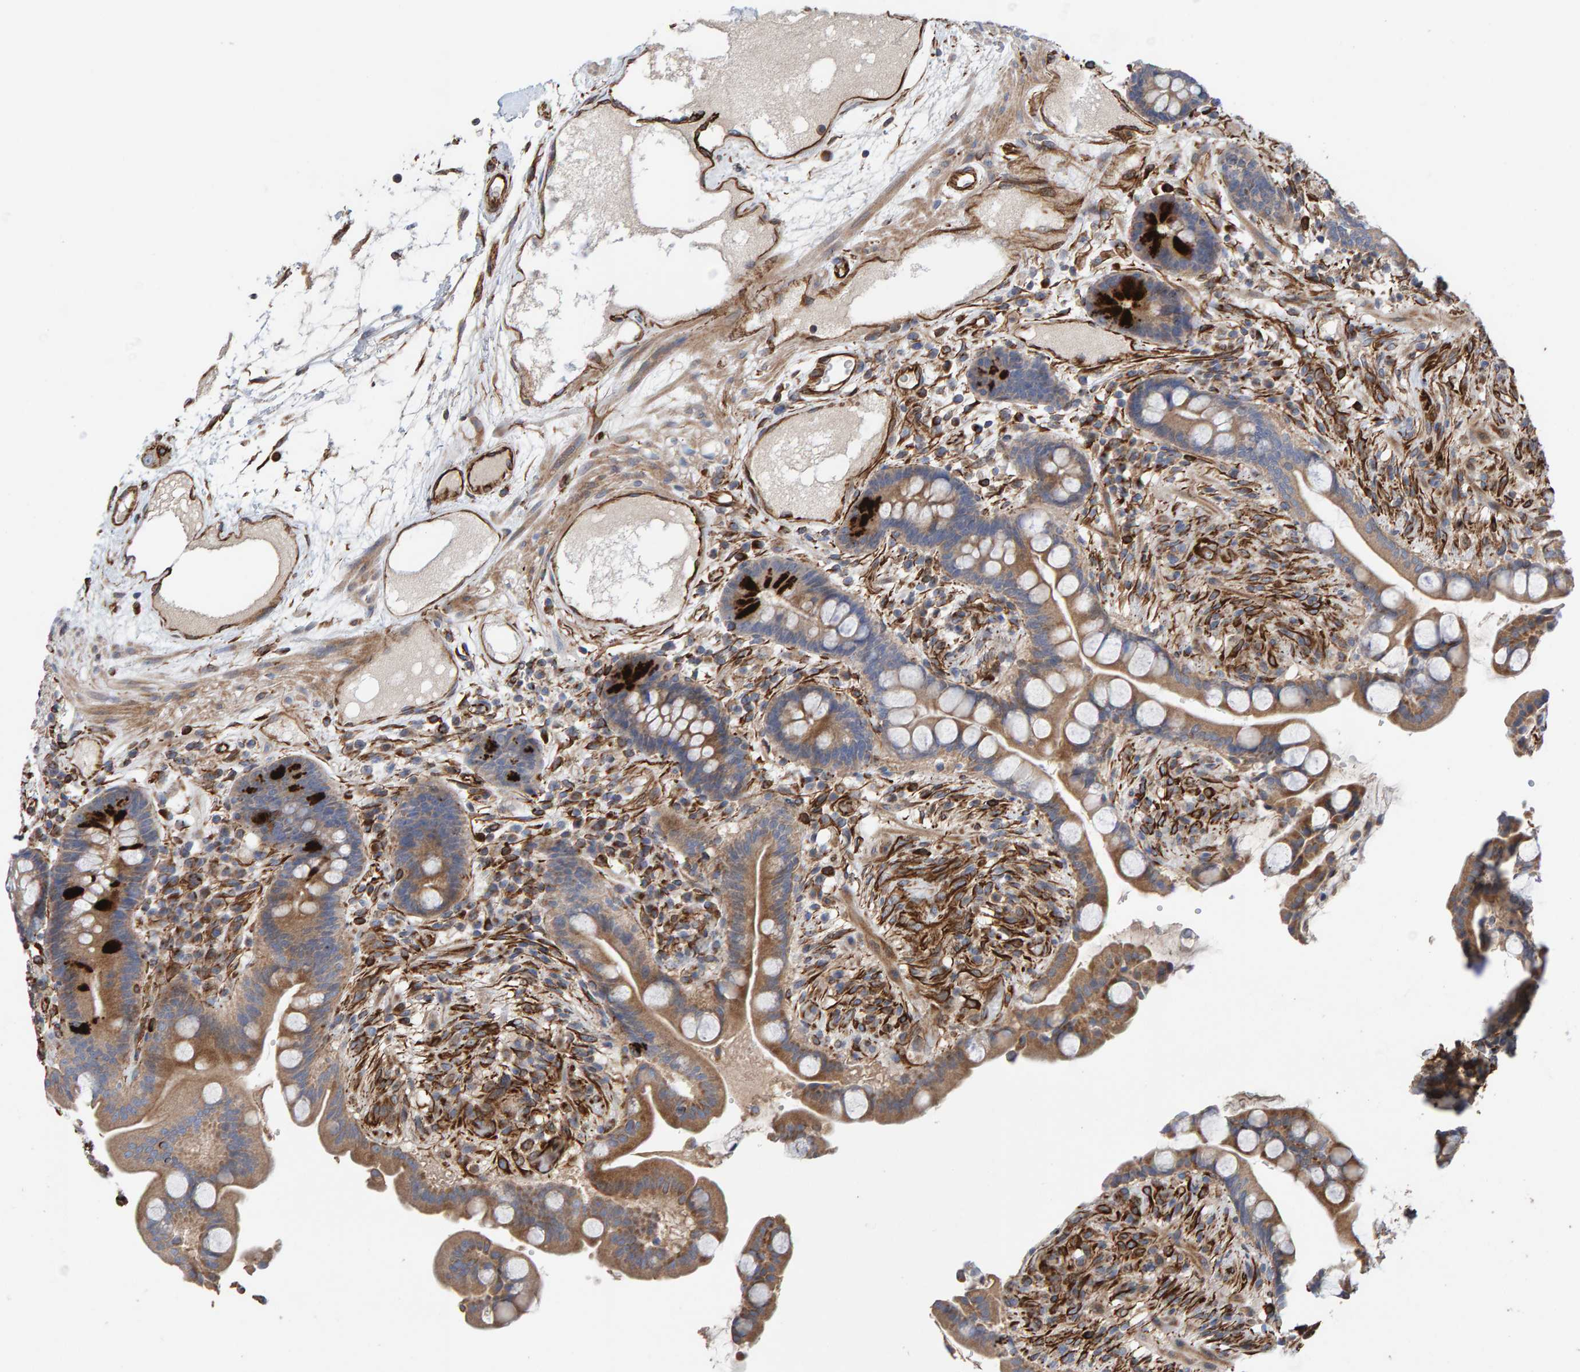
{"staining": {"intensity": "moderate", "quantity": ">75%", "location": "cytoplasmic/membranous"}, "tissue": "colon", "cell_type": "Endothelial cells", "image_type": "normal", "snomed": [{"axis": "morphology", "description": "Normal tissue, NOS"}, {"axis": "topography", "description": "Colon"}], "caption": "This micrograph demonstrates immunohistochemistry (IHC) staining of unremarkable colon, with medium moderate cytoplasmic/membranous expression in approximately >75% of endothelial cells.", "gene": "ZNF347", "patient": {"sex": "male", "age": 73}}